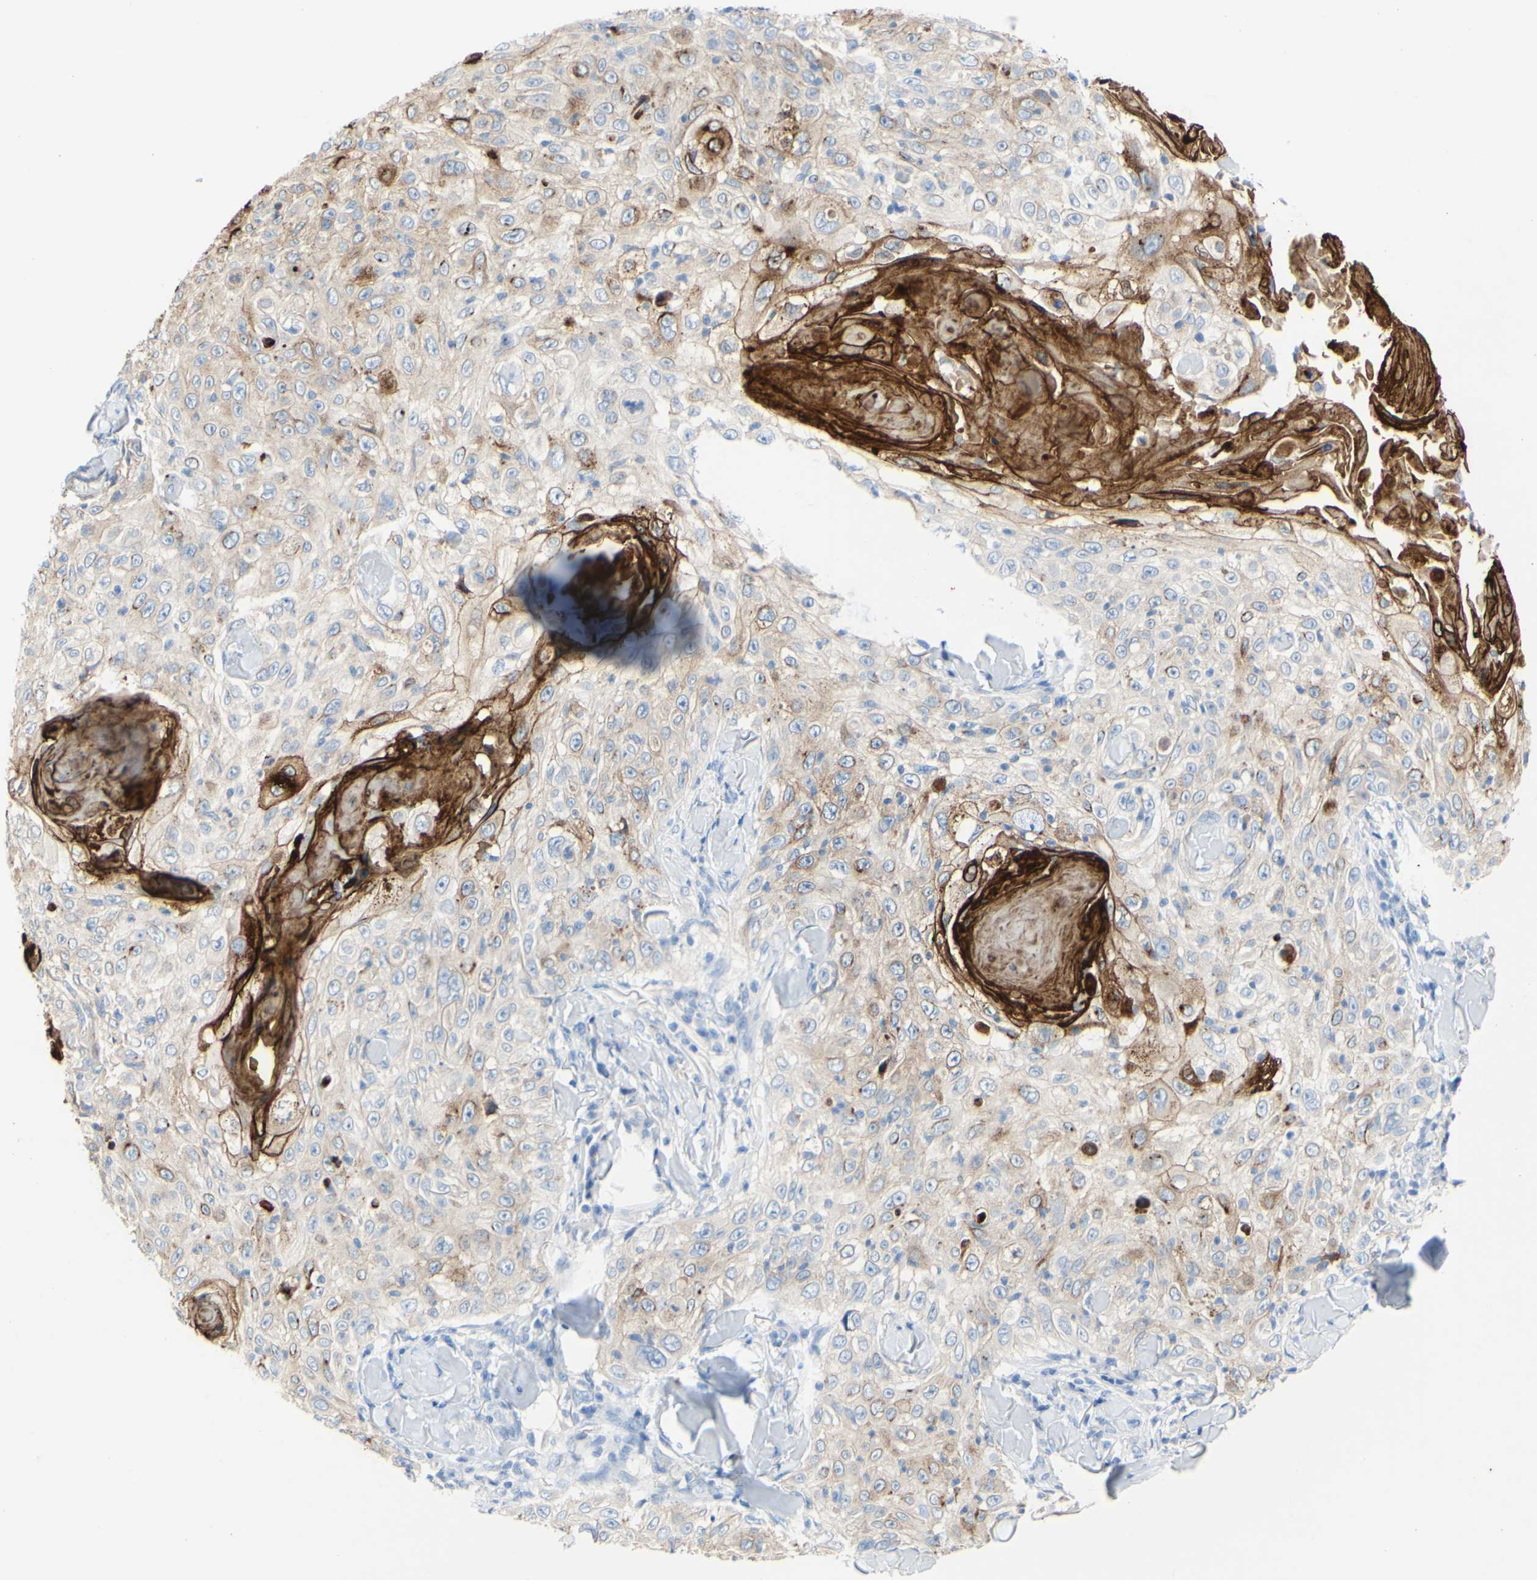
{"staining": {"intensity": "moderate", "quantity": "25%-75%", "location": "cytoplasmic/membranous"}, "tissue": "skin cancer", "cell_type": "Tumor cells", "image_type": "cancer", "snomed": [{"axis": "morphology", "description": "Squamous cell carcinoma, NOS"}, {"axis": "topography", "description": "Skin"}], "caption": "Moderate cytoplasmic/membranous expression is seen in approximately 25%-75% of tumor cells in squamous cell carcinoma (skin).", "gene": "DSC2", "patient": {"sex": "male", "age": 86}}